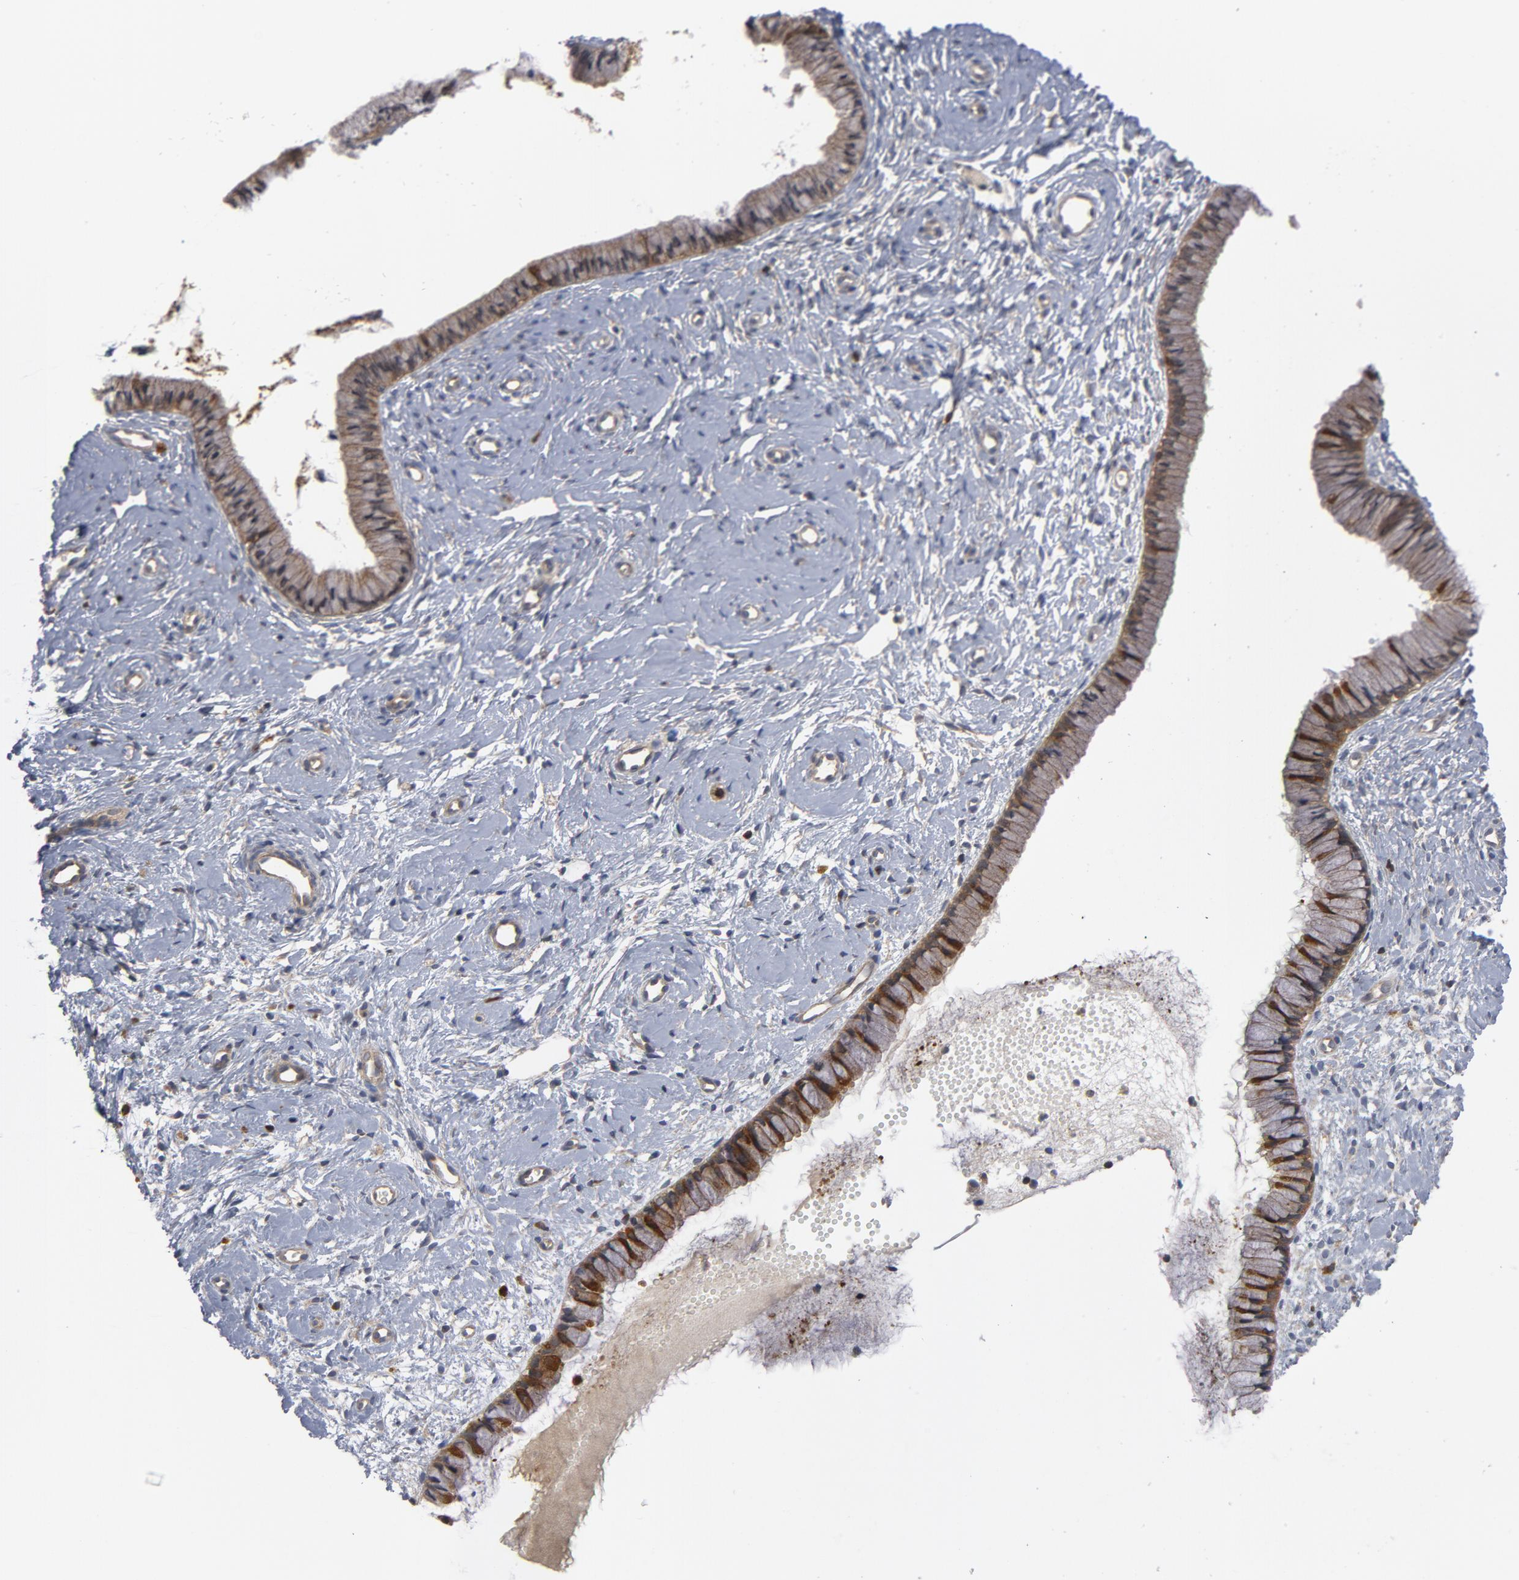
{"staining": {"intensity": "strong", "quantity": "25%-75%", "location": "cytoplasmic/membranous"}, "tissue": "cervix", "cell_type": "Glandular cells", "image_type": "normal", "snomed": [{"axis": "morphology", "description": "Normal tissue, NOS"}, {"axis": "topography", "description": "Cervix"}], "caption": "Immunohistochemistry (IHC) staining of normal cervix, which shows high levels of strong cytoplasmic/membranous expression in about 25%-75% of glandular cells indicating strong cytoplasmic/membranous protein positivity. The staining was performed using DAB (brown) for protein detection and nuclei were counterstained in hematoxylin (blue).", "gene": "TRADD", "patient": {"sex": "female", "age": 46}}